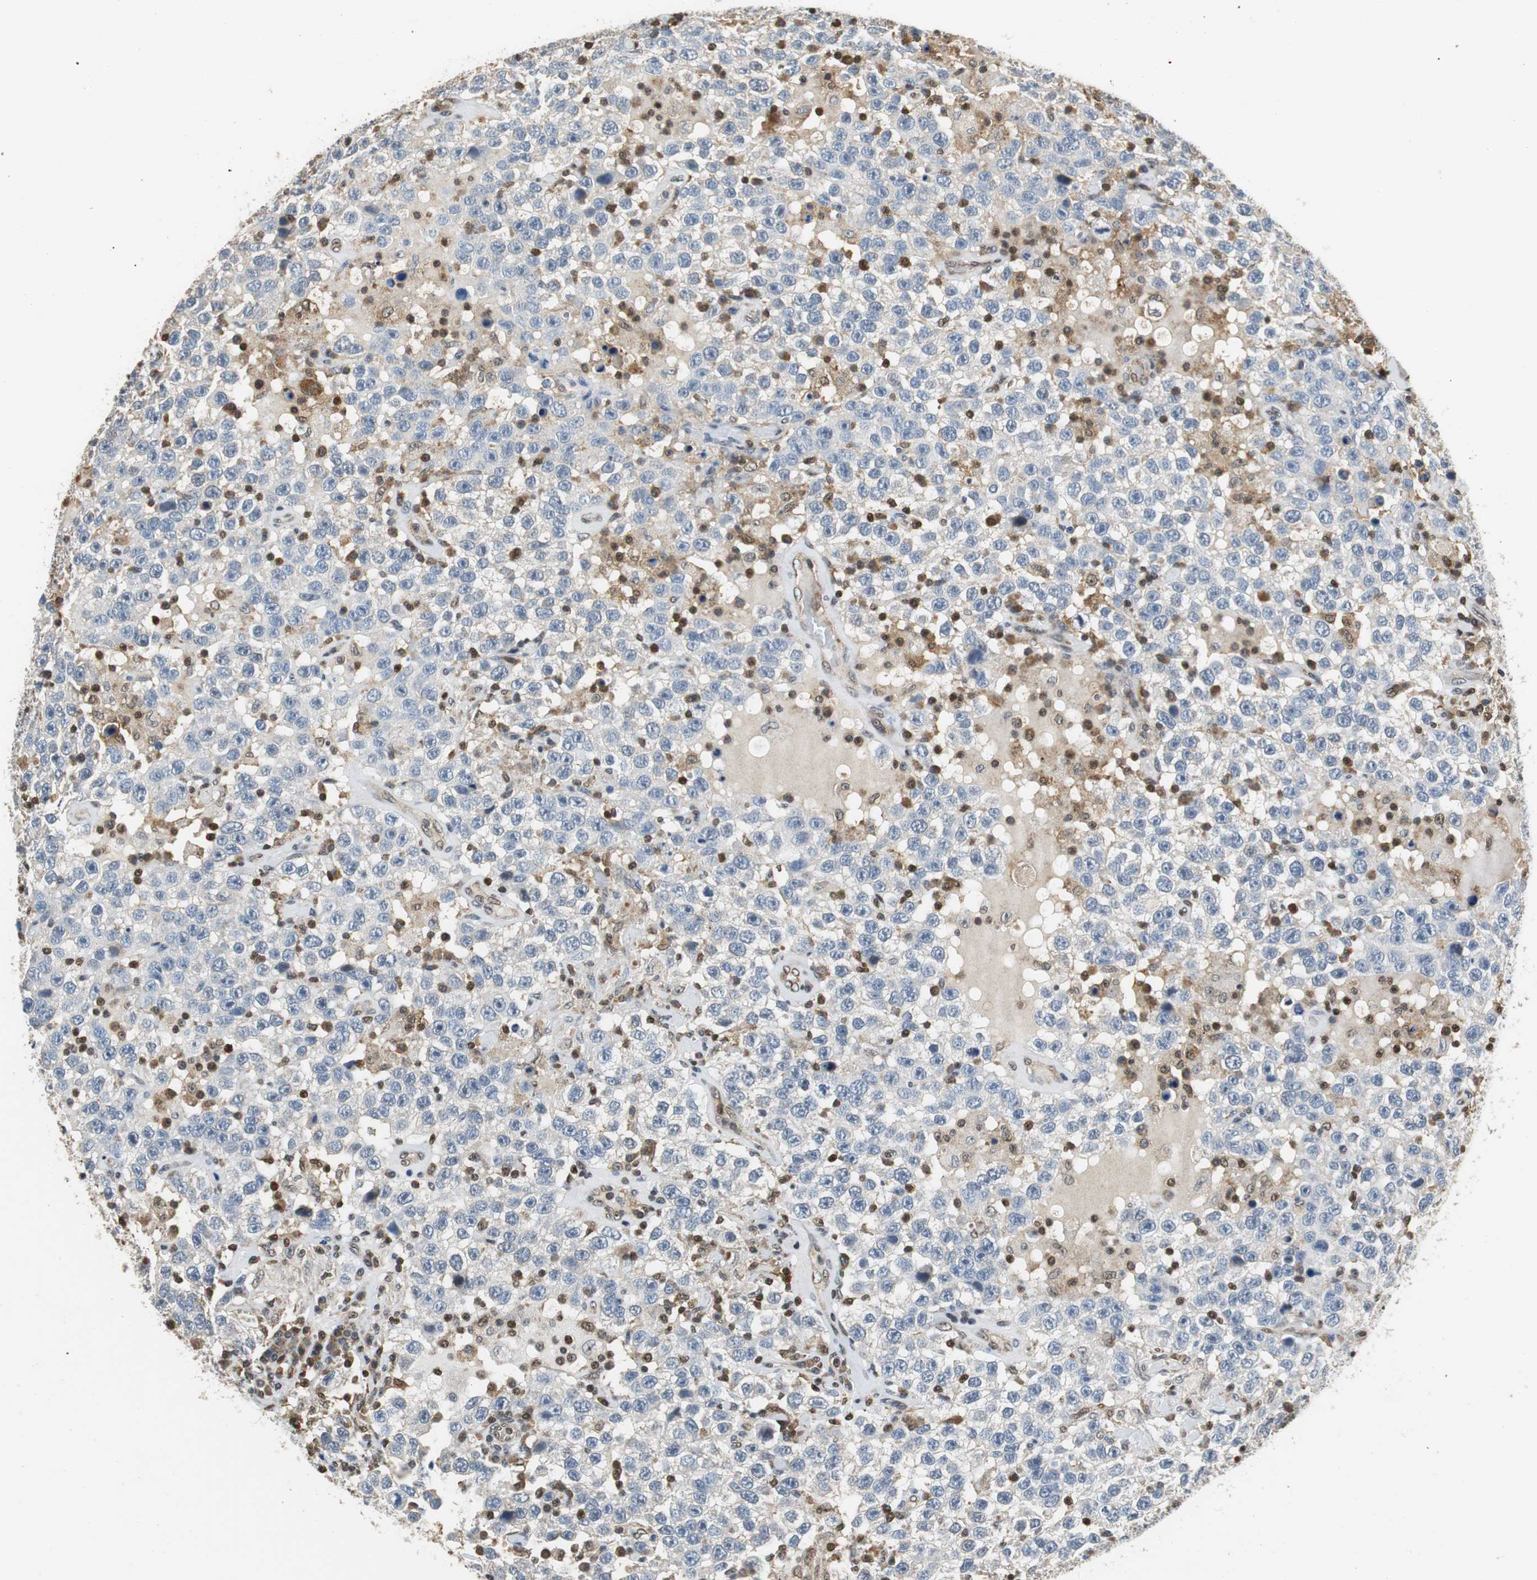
{"staining": {"intensity": "weak", "quantity": "25%-75%", "location": "cytoplasmic/membranous"}, "tissue": "testis cancer", "cell_type": "Tumor cells", "image_type": "cancer", "snomed": [{"axis": "morphology", "description": "Seminoma, NOS"}, {"axis": "topography", "description": "Testis"}], "caption": "Immunohistochemical staining of human testis cancer demonstrates low levels of weak cytoplasmic/membranous protein positivity in approximately 25%-75% of tumor cells. The protein of interest is stained brown, and the nuclei are stained in blue (DAB (3,3'-diaminobenzidine) IHC with brightfield microscopy, high magnification).", "gene": "GSDMD", "patient": {"sex": "male", "age": 41}}